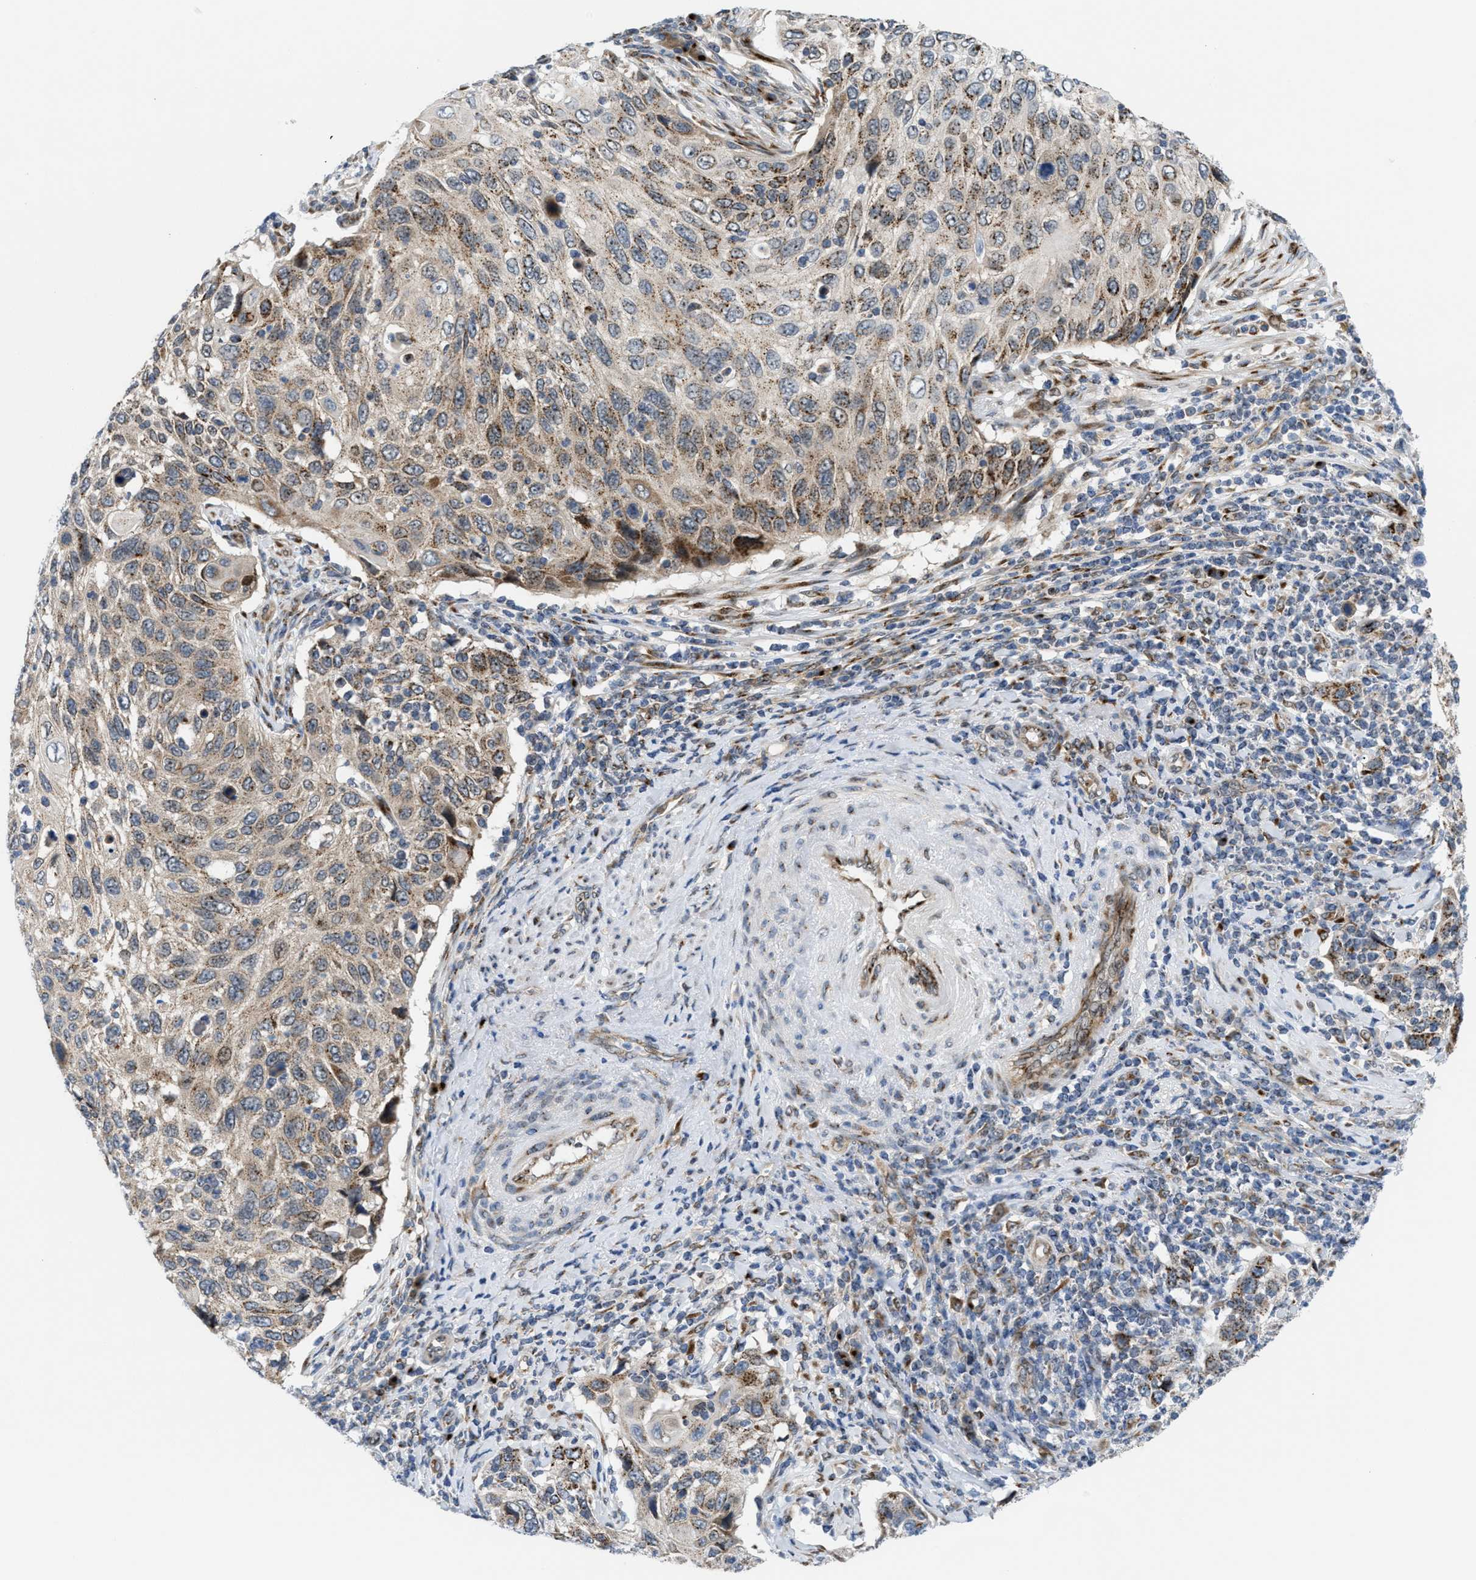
{"staining": {"intensity": "moderate", "quantity": ">75%", "location": "cytoplasmic/membranous"}, "tissue": "cervical cancer", "cell_type": "Tumor cells", "image_type": "cancer", "snomed": [{"axis": "morphology", "description": "Squamous cell carcinoma, NOS"}, {"axis": "topography", "description": "Cervix"}], "caption": "Protein staining displays moderate cytoplasmic/membranous staining in approximately >75% of tumor cells in cervical squamous cell carcinoma. Using DAB (3,3'-diaminobenzidine) (brown) and hematoxylin (blue) stains, captured at high magnification using brightfield microscopy.", "gene": "SLC38A10", "patient": {"sex": "female", "age": 70}}